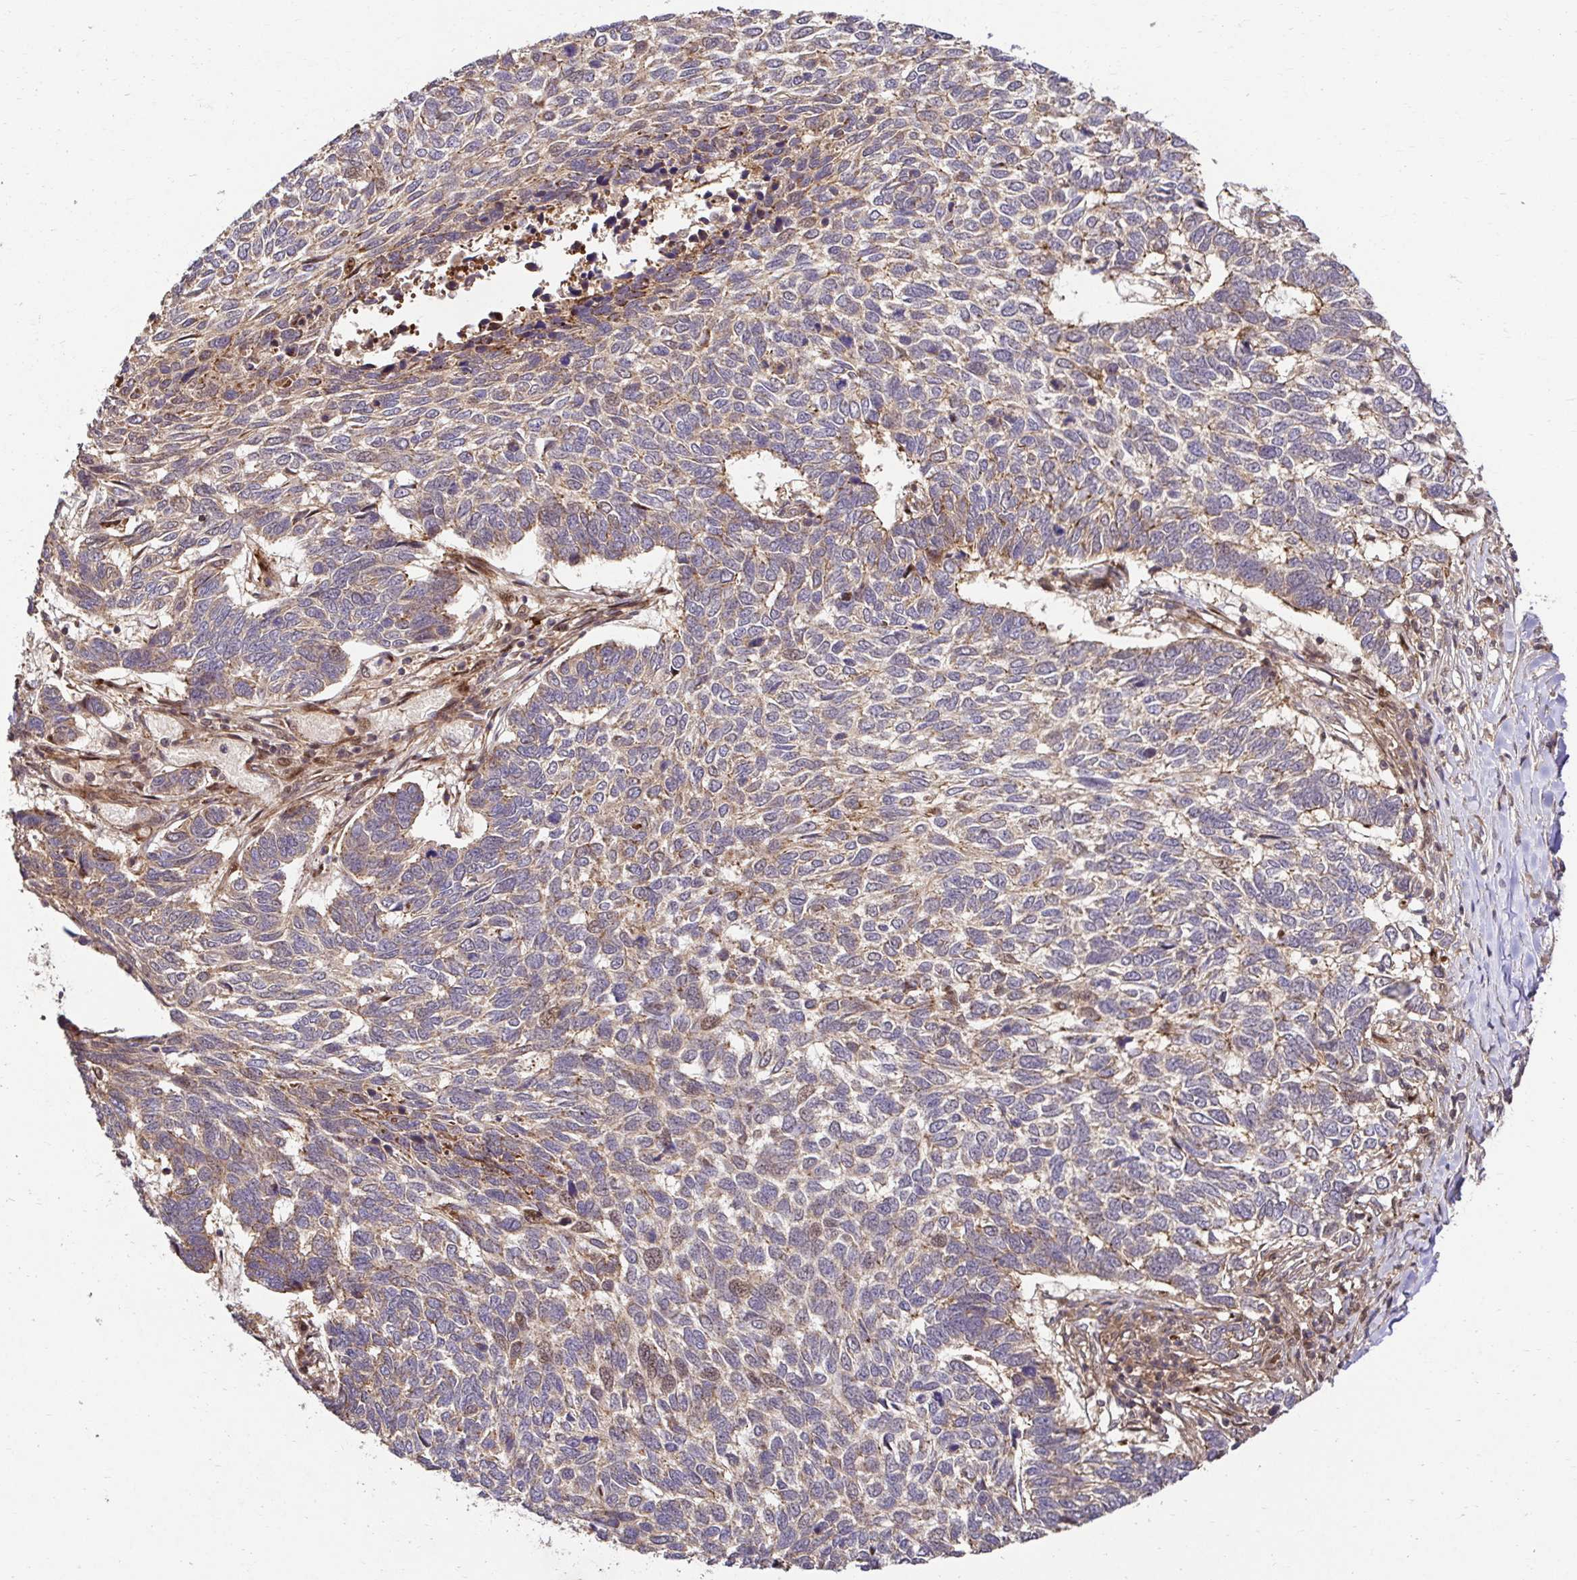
{"staining": {"intensity": "weak", "quantity": "<25%", "location": "cytoplasmic/membranous"}, "tissue": "skin cancer", "cell_type": "Tumor cells", "image_type": "cancer", "snomed": [{"axis": "morphology", "description": "Basal cell carcinoma"}, {"axis": "topography", "description": "Skin"}], "caption": "Tumor cells show no significant staining in skin basal cell carcinoma.", "gene": "PSMA4", "patient": {"sex": "female", "age": 65}}